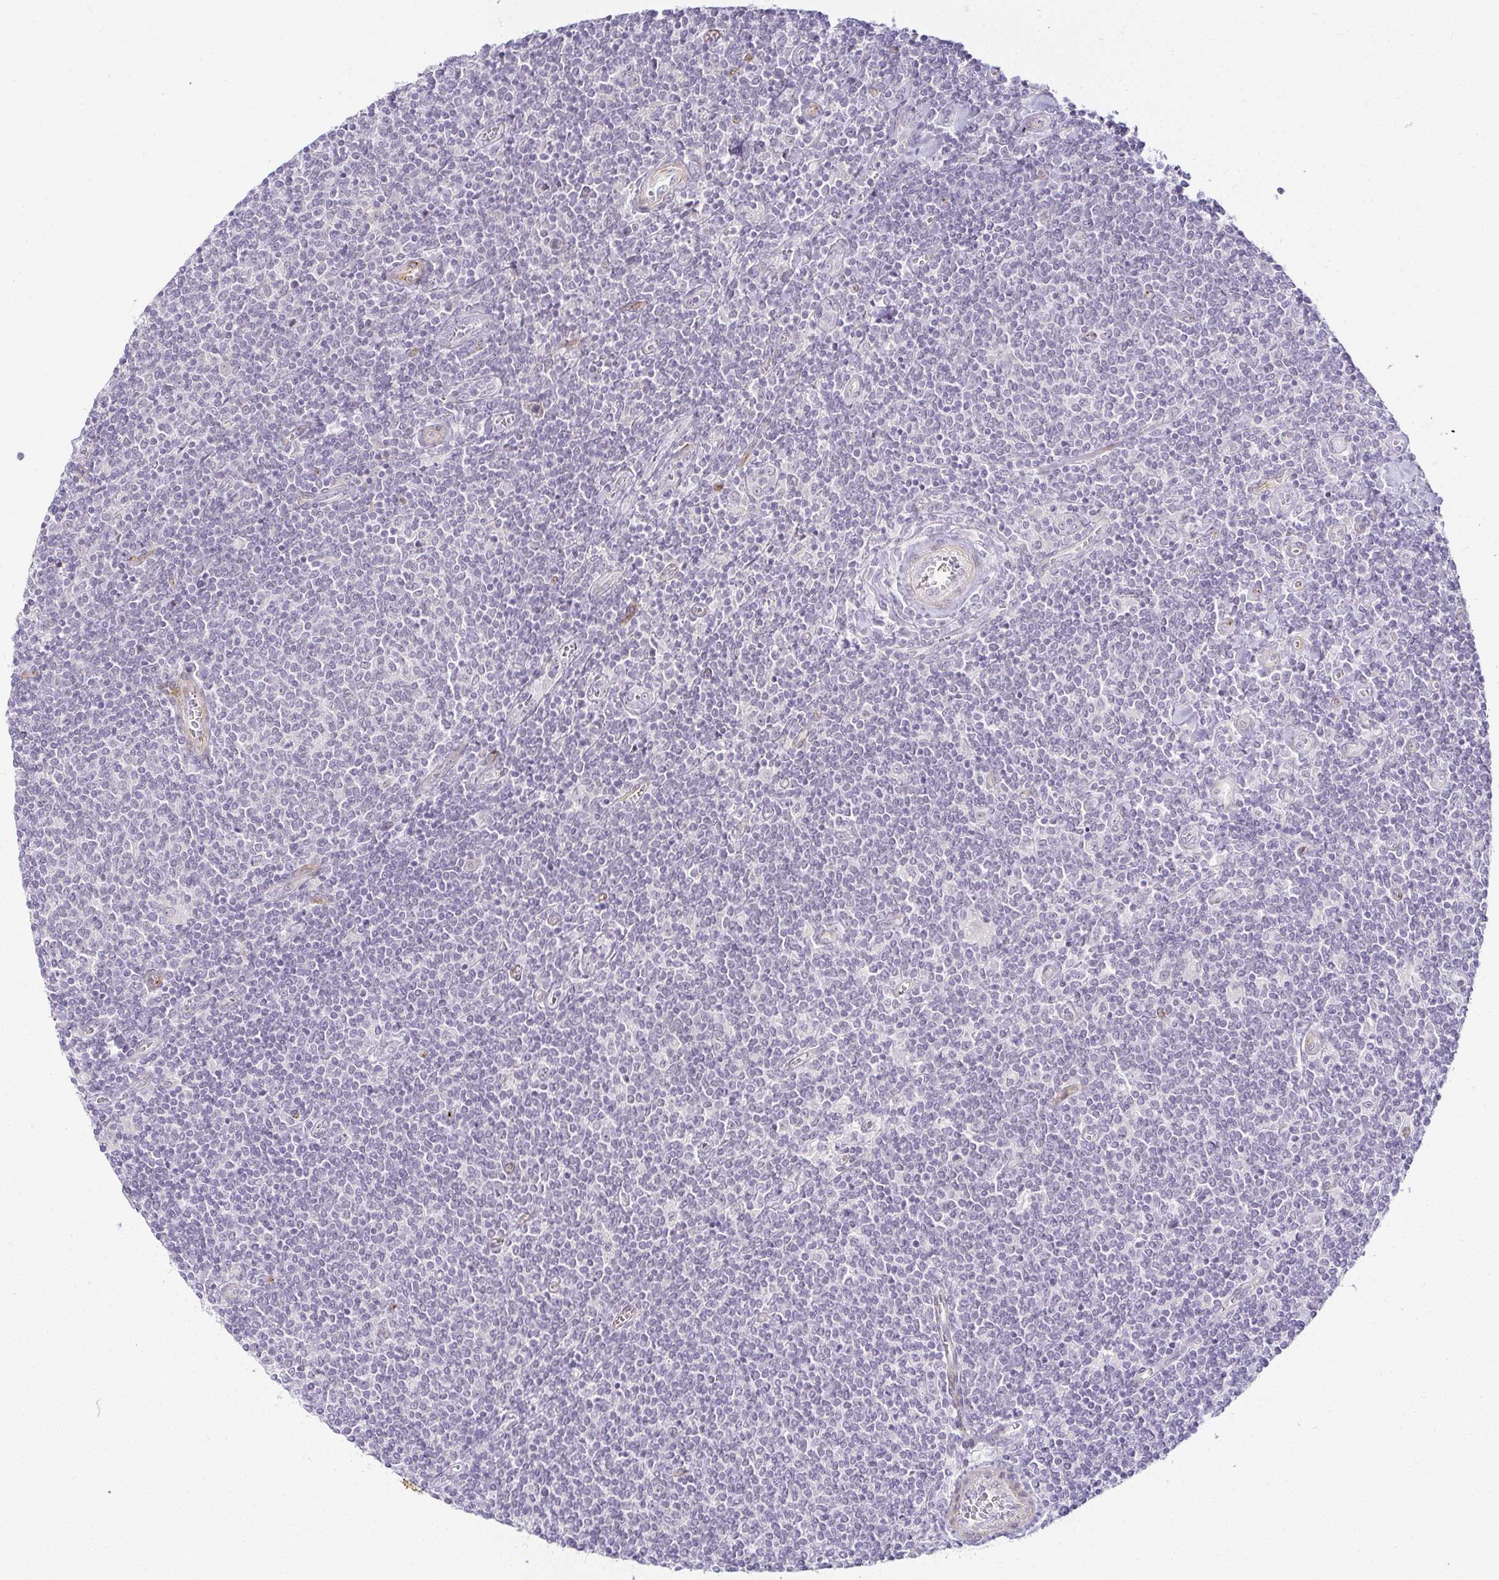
{"staining": {"intensity": "negative", "quantity": "none", "location": "none"}, "tissue": "lymphoma", "cell_type": "Tumor cells", "image_type": "cancer", "snomed": [{"axis": "morphology", "description": "Malignant lymphoma, non-Hodgkin's type, Low grade"}, {"axis": "topography", "description": "Lymph node"}], "caption": "Tumor cells are negative for protein expression in human malignant lymphoma, non-Hodgkin's type (low-grade).", "gene": "ACAN", "patient": {"sex": "male", "age": 52}}